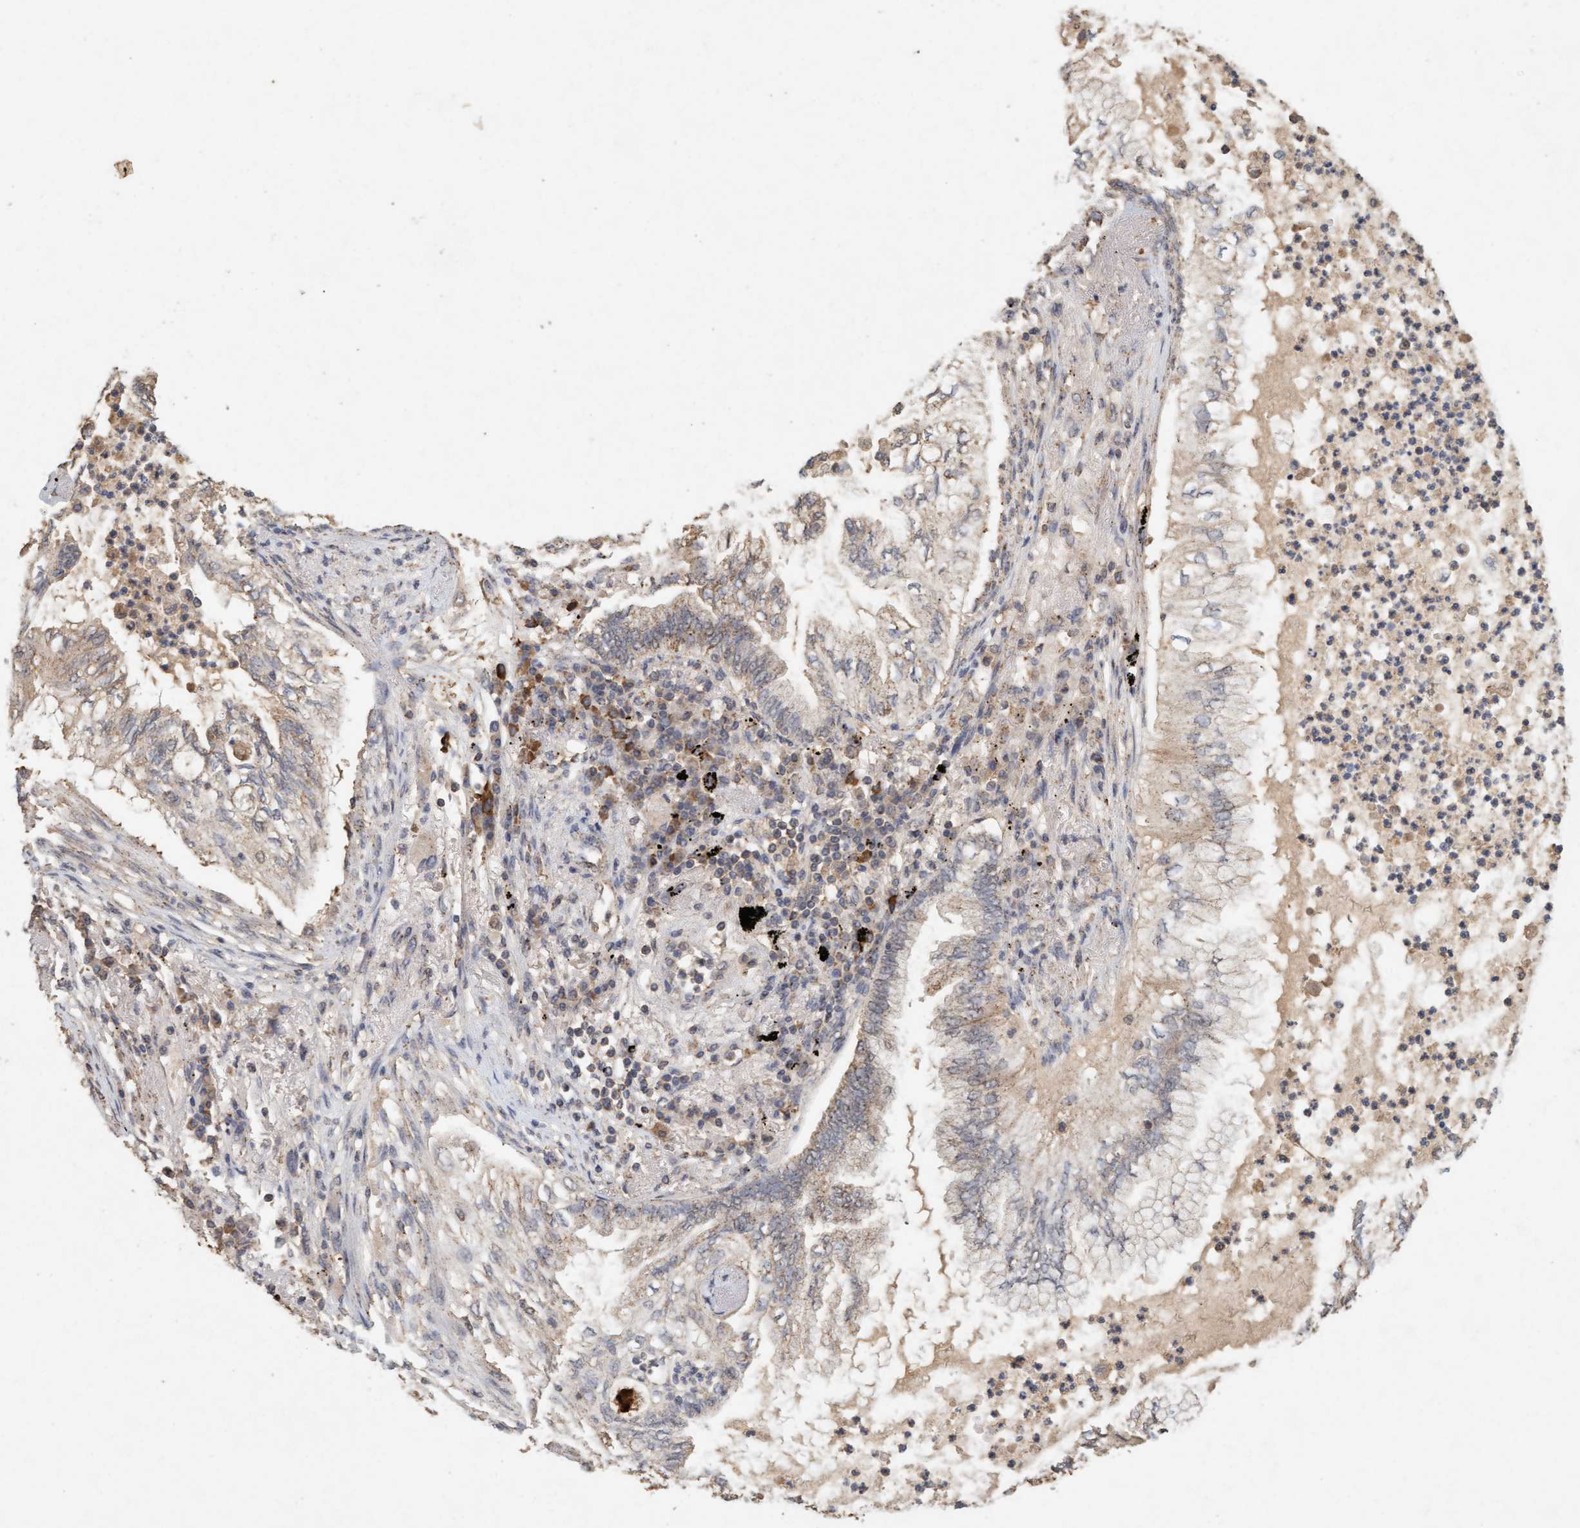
{"staining": {"intensity": "weak", "quantity": "25%-75%", "location": "cytoplasmic/membranous"}, "tissue": "lung cancer", "cell_type": "Tumor cells", "image_type": "cancer", "snomed": [{"axis": "morphology", "description": "Normal tissue, NOS"}, {"axis": "morphology", "description": "Adenocarcinoma, NOS"}, {"axis": "topography", "description": "Bronchus"}, {"axis": "topography", "description": "Lung"}], "caption": "Lung cancer stained for a protein reveals weak cytoplasmic/membranous positivity in tumor cells. (brown staining indicates protein expression, while blue staining denotes nuclei).", "gene": "VSIG8", "patient": {"sex": "female", "age": 70}}